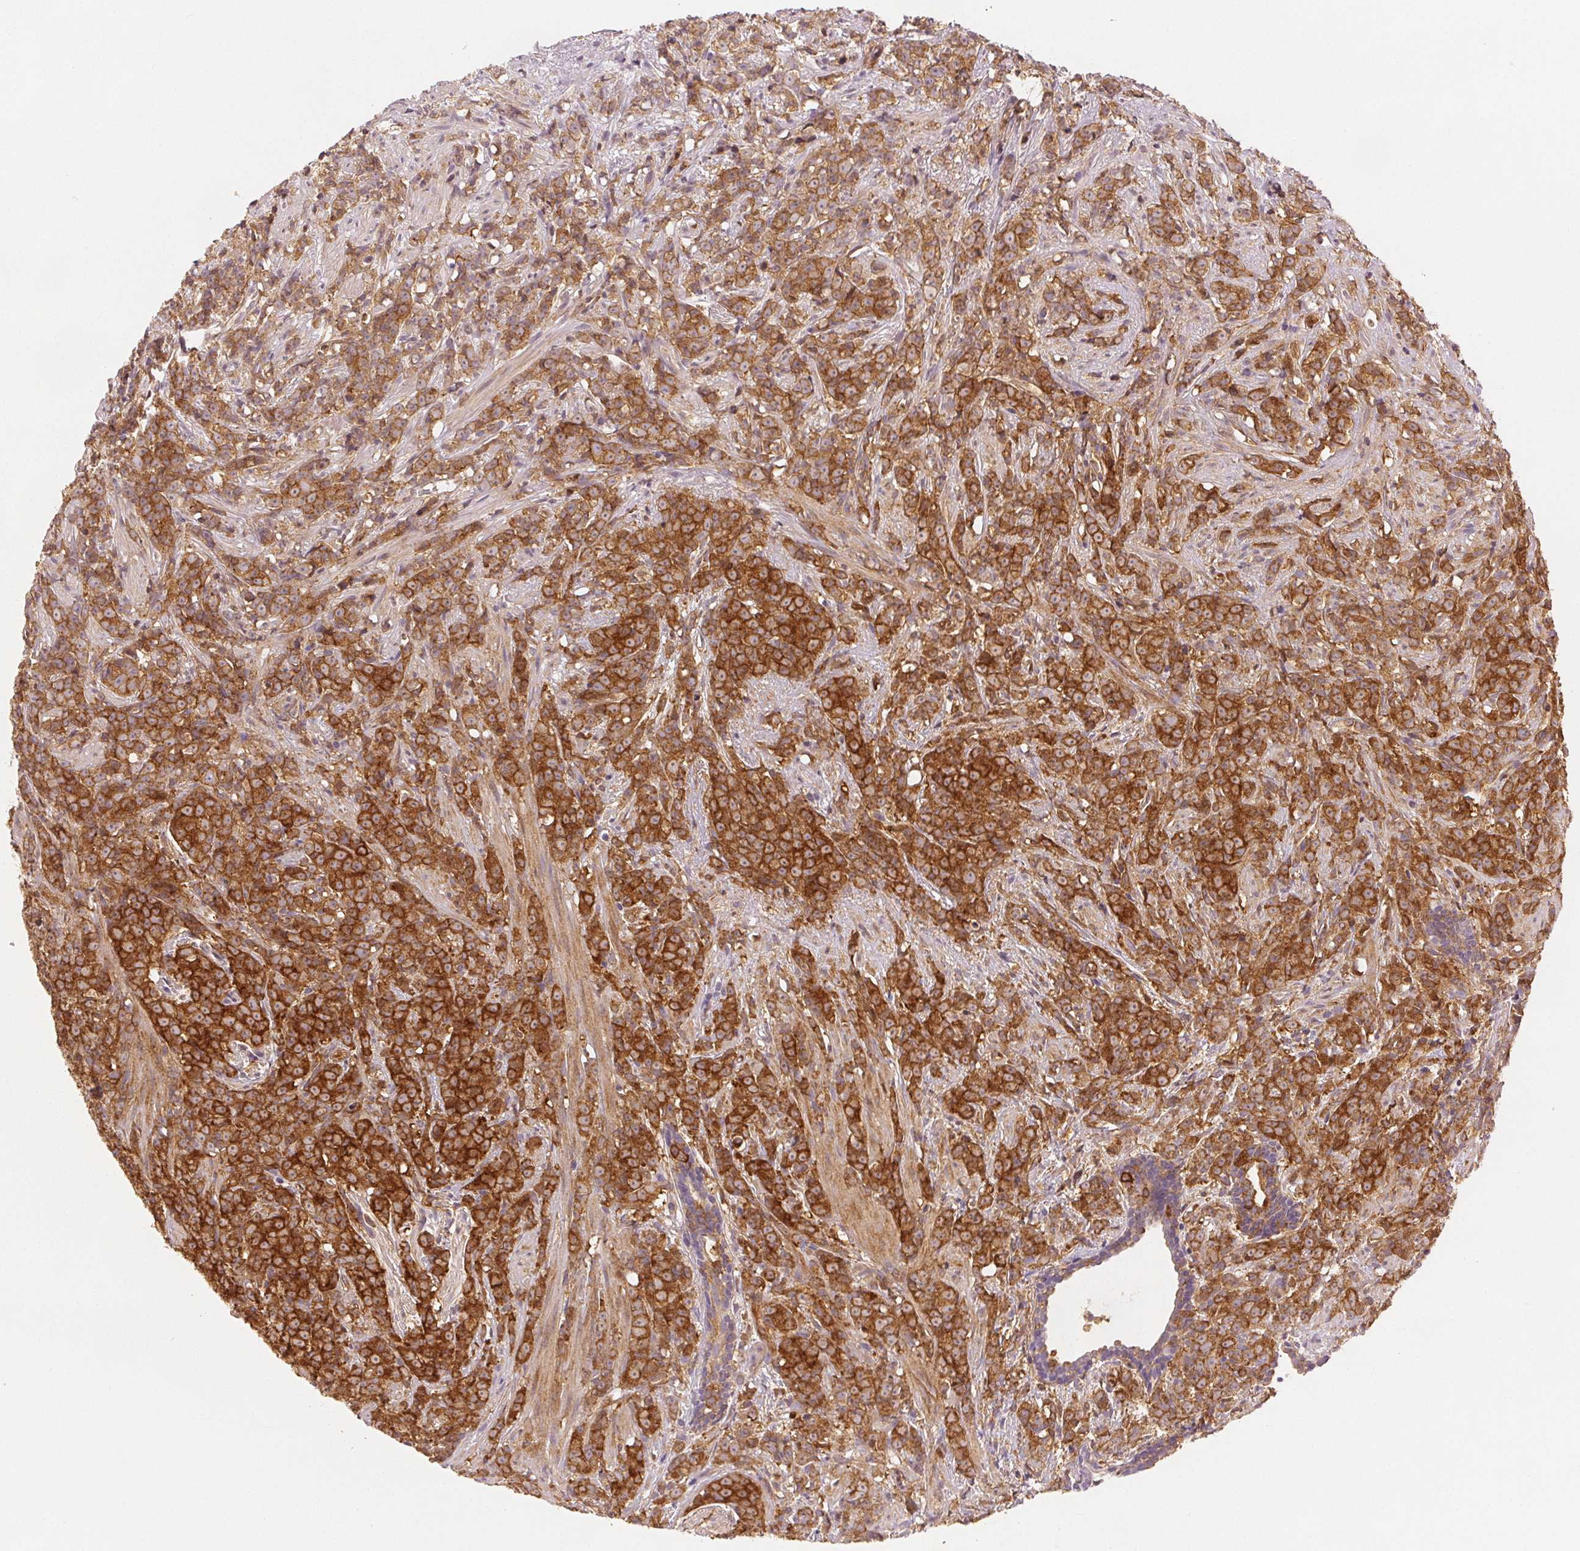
{"staining": {"intensity": "strong", "quantity": ">75%", "location": "cytoplasmic/membranous"}, "tissue": "prostate cancer", "cell_type": "Tumor cells", "image_type": "cancer", "snomed": [{"axis": "morphology", "description": "Adenocarcinoma, High grade"}, {"axis": "topography", "description": "Prostate"}], "caption": "Immunohistochemical staining of human prostate cancer (high-grade adenocarcinoma) demonstrates high levels of strong cytoplasmic/membranous positivity in approximately >75% of tumor cells.", "gene": "DIAPH2", "patient": {"sex": "male", "age": 81}}